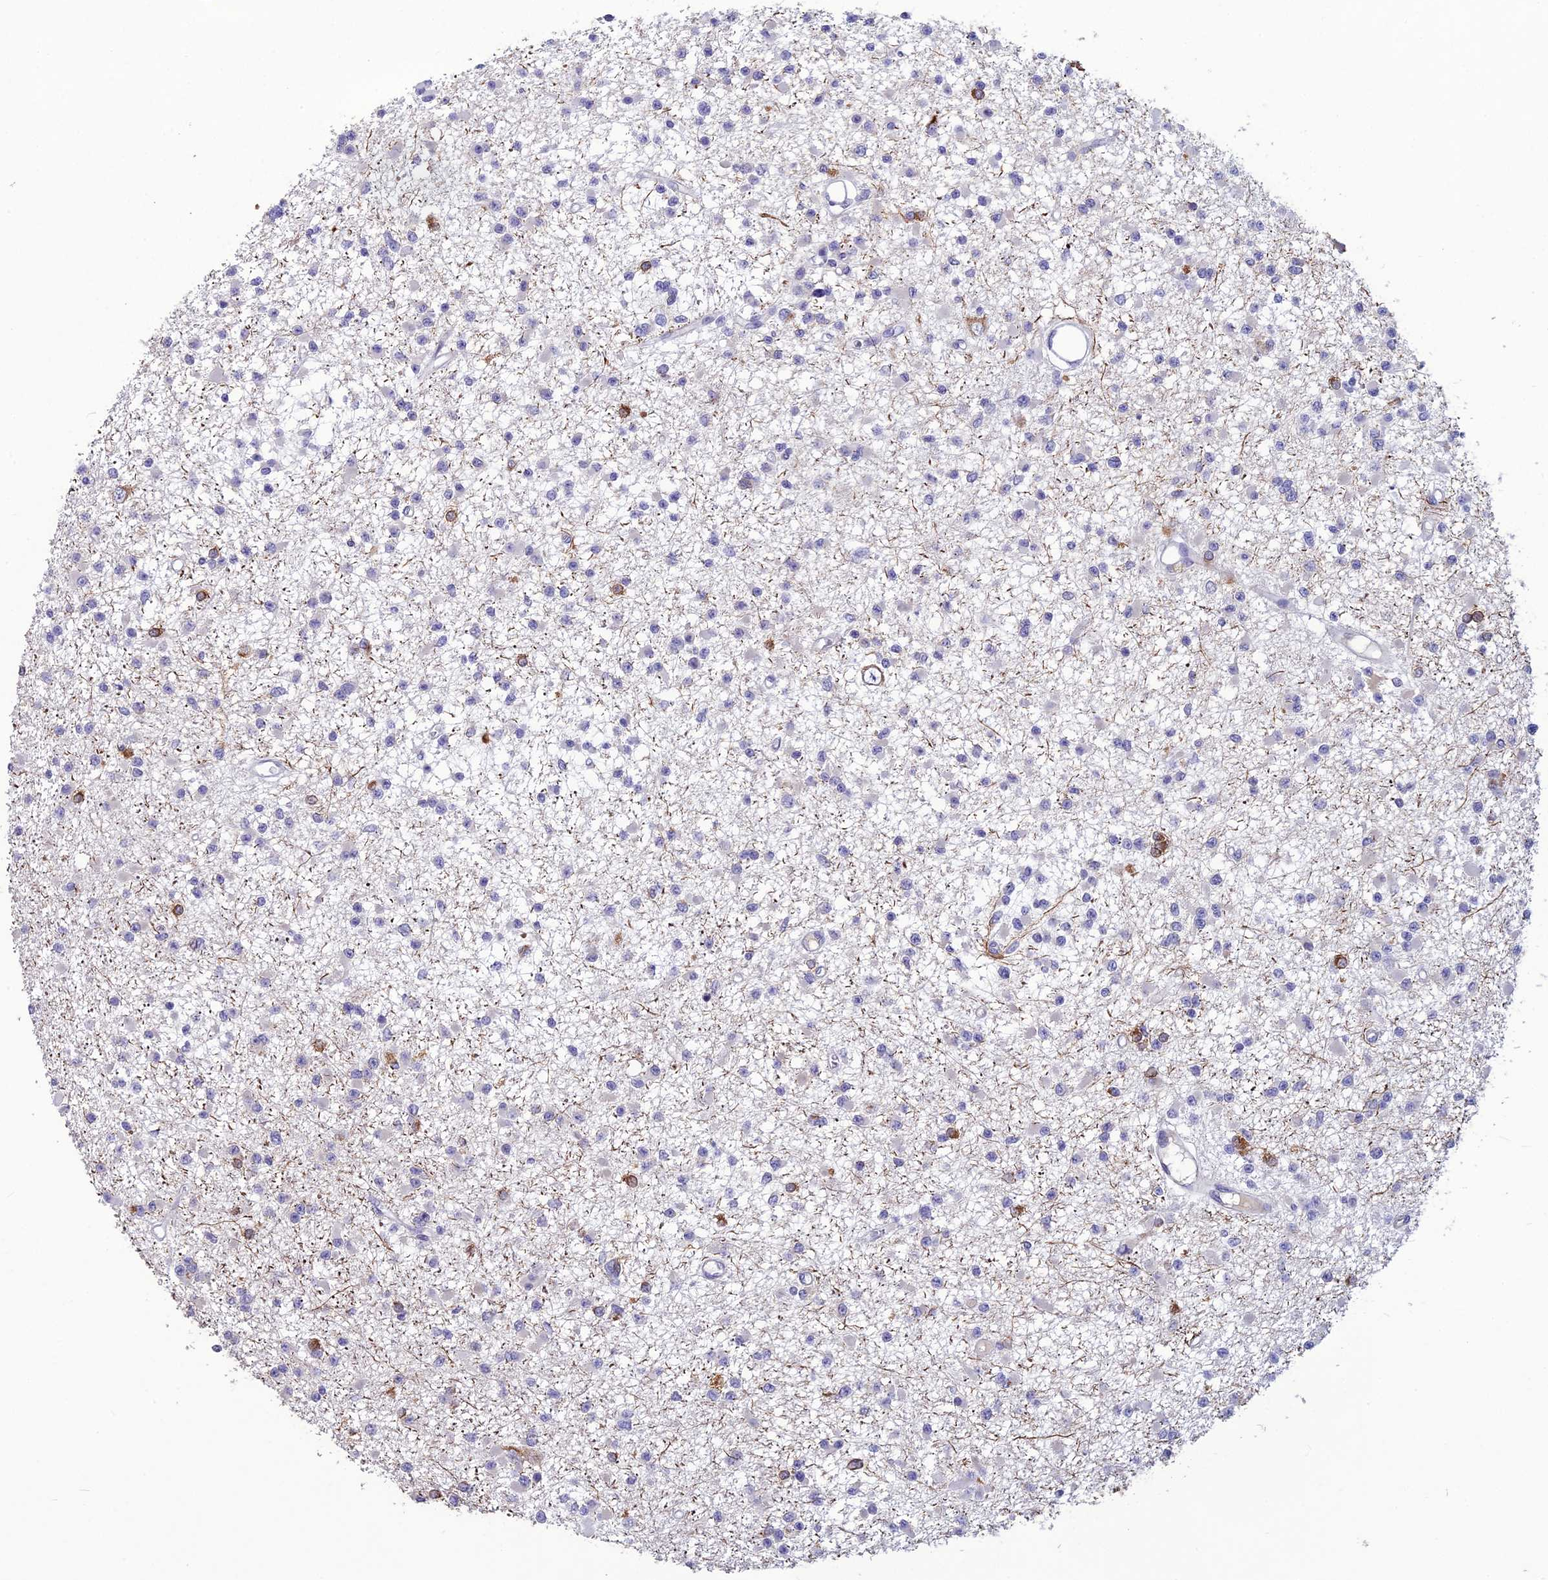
{"staining": {"intensity": "negative", "quantity": "none", "location": "none"}, "tissue": "glioma", "cell_type": "Tumor cells", "image_type": "cancer", "snomed": [{"axis": "morphology", "description": "Glioma, malignant, Low grade"}, {"axis": "topography", "description": "Brain"}], "caption": "This is an IHC micrograph of glioma. There is no staining in tumor cells.", "gene": "TMEM134", "patient": {"sex": "female", "age": 22}}